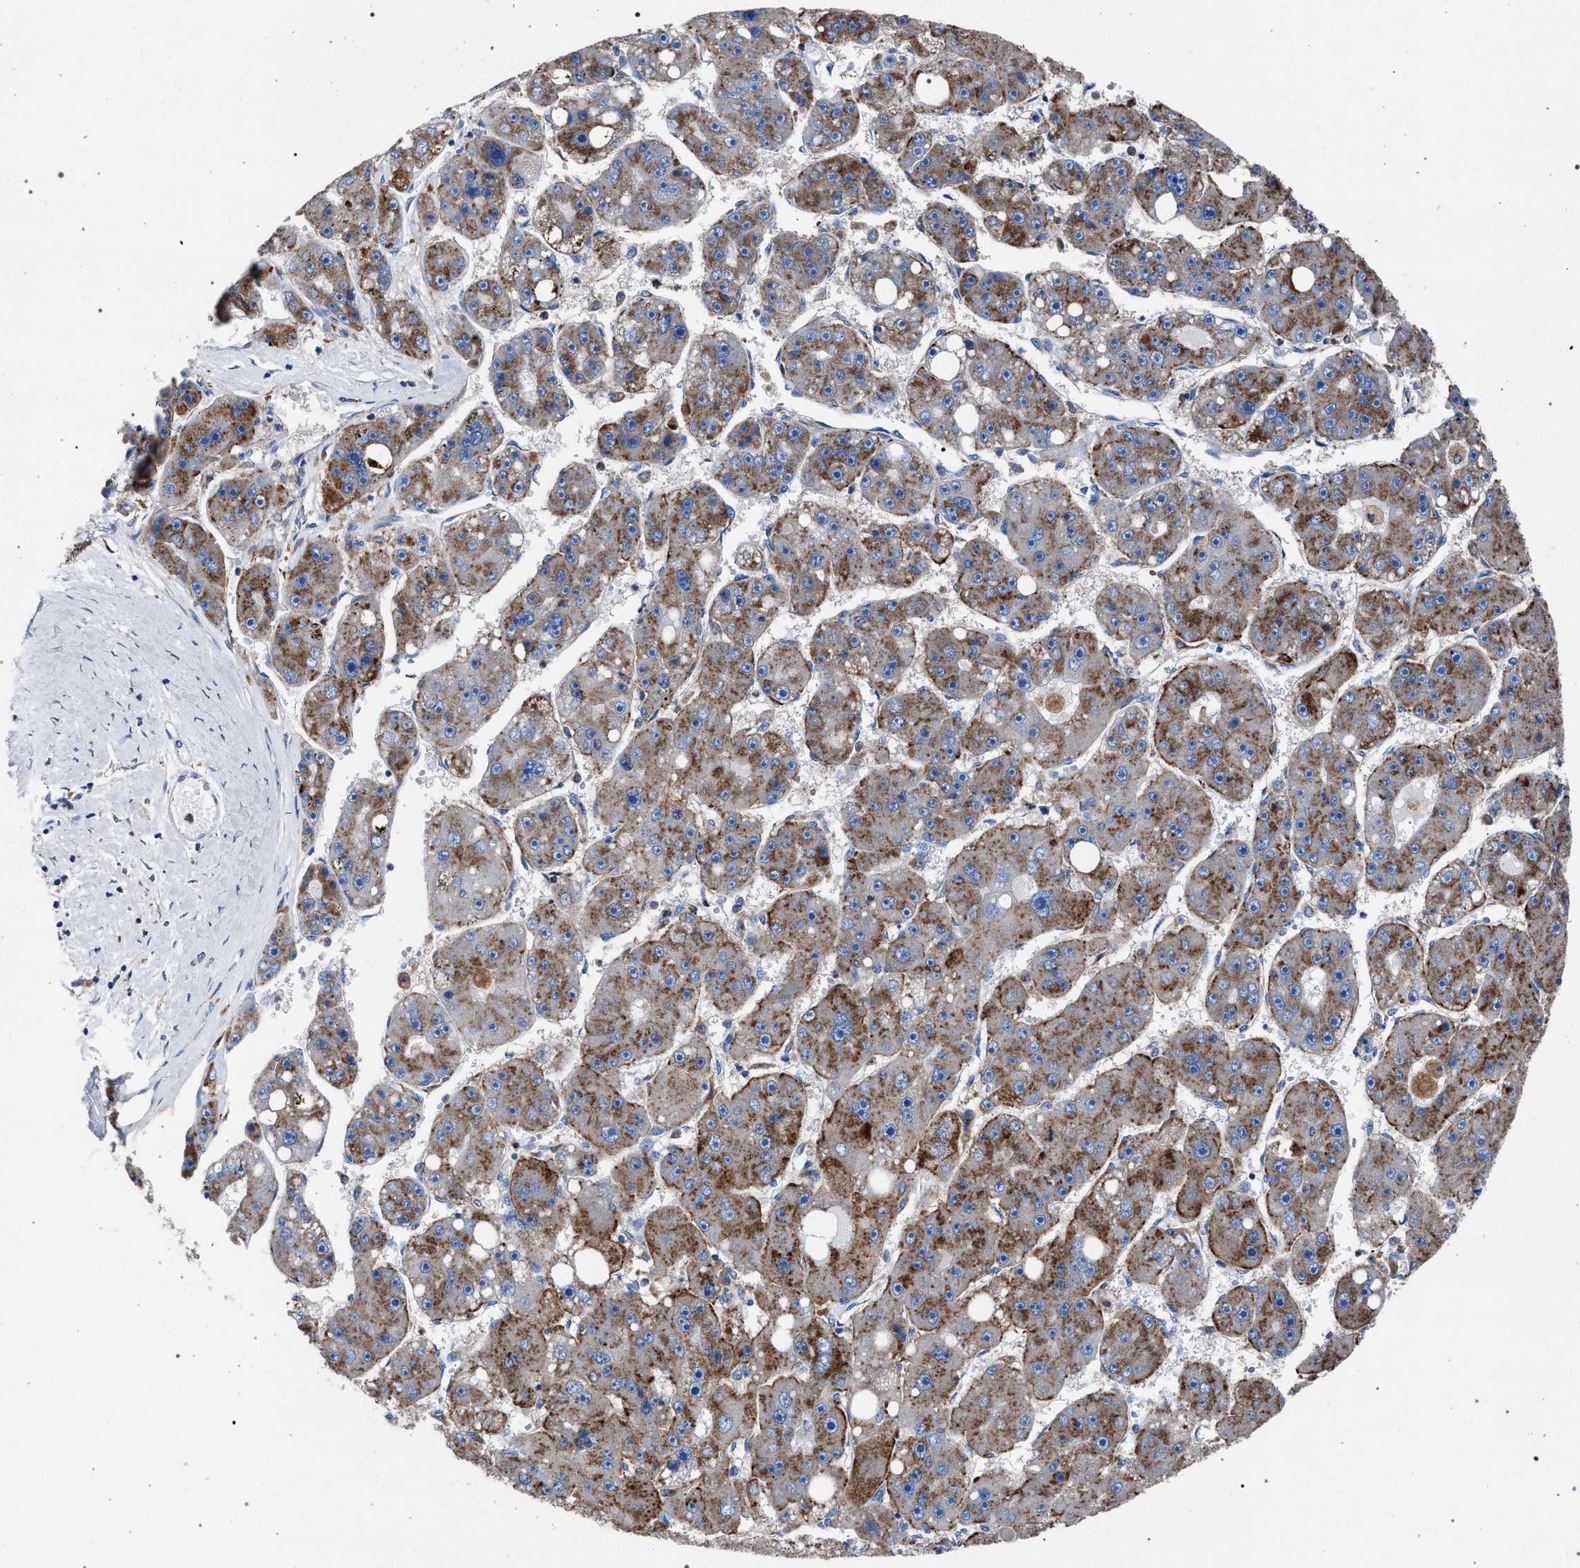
{"staining": {"intensity": "moderate", "quantity": ">75%", "location": "cytoplasmic/membranous"}, "tissue": "liver cancer", "cell_type": "Tumor cells", "image_type": "cancer", "snomed": [{"axis": "morphology", "description": "Carcinoma, Hepatocellular, NOS"}, {"axis": "topography", "description": "Liver"}], "caption": "High-magnification brightfield microscopy of liver cancer stained with DAB (brown) and counterstained with hematoxylin (blue). tumor cells exhibit moderate cytoplasmic/membranous positivity is present in about>75% of cells.", "gene": "ATP6V0A1", "patient": {"sex": "female", "age": 61}}